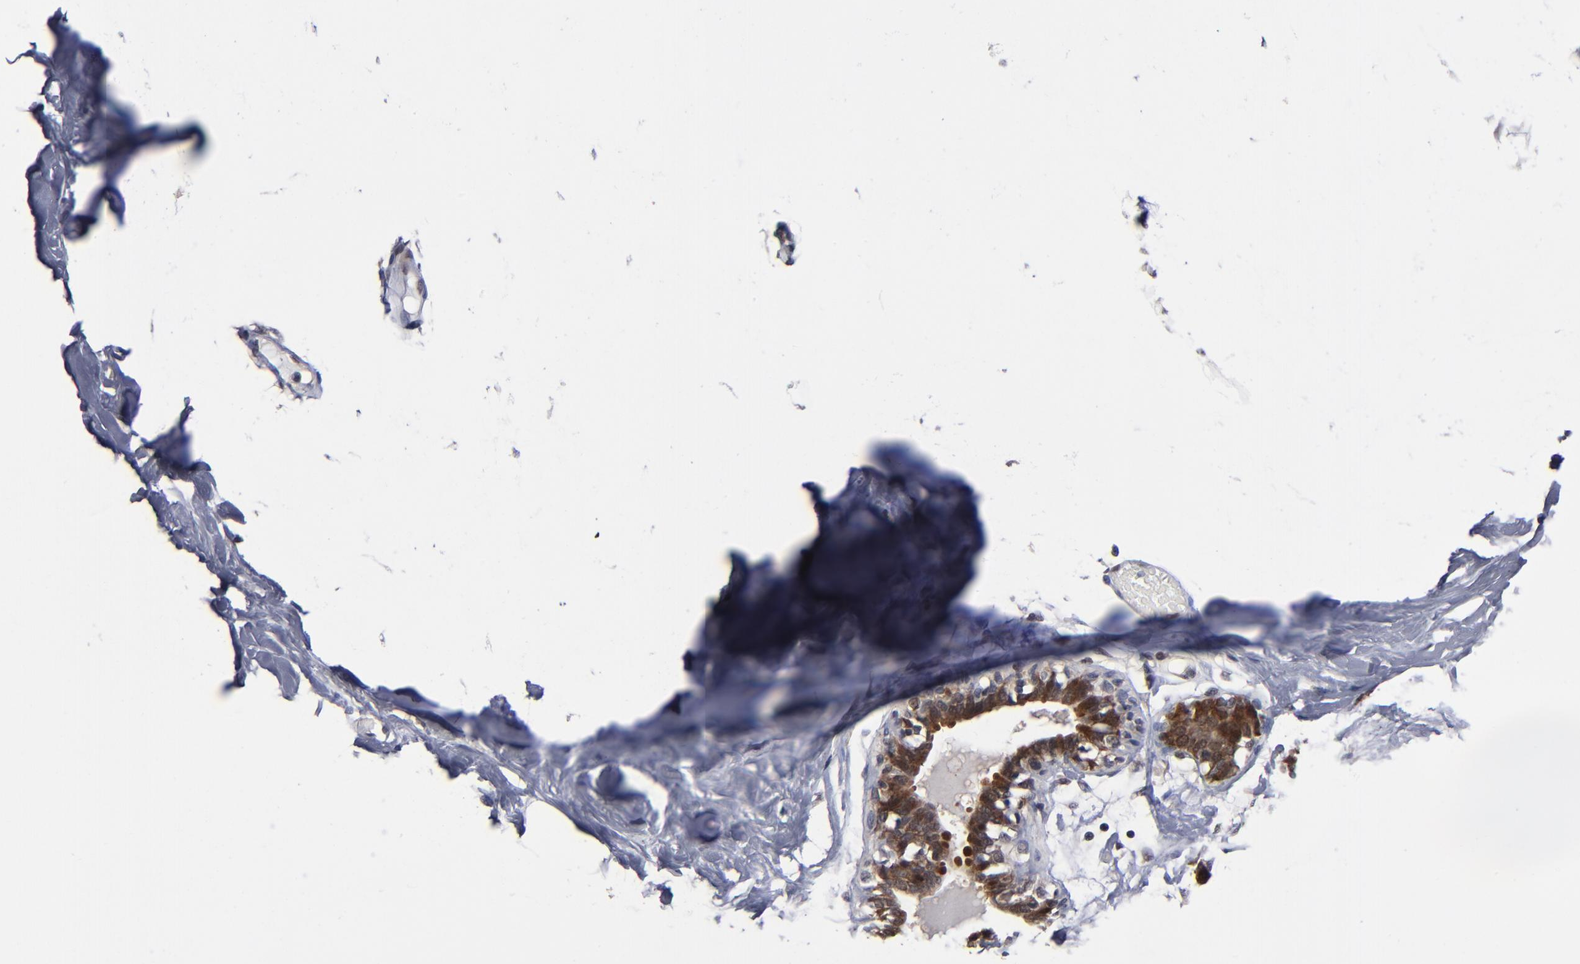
{"staining": {"intensity": "negative", "quantity": "none", "location": "none"}, "tissue": "breast", "cell_type": "Adipocytes", "image_type": "normal", "snomed": [{"axis": "morphology", "description": "Normal tissue, NOS"}, {"axis": "topography", "description": "Breast"}, {"axis": "topography", "description": "Soft tissue"}], "caption": "High power microscopy histopathology image of an immunohistochemistry (IHC) photomicrograph of normal breast, revealing no significant positivity in adipocytes.", "gene": "ALG13", "patient": {"sex": "female", "age": 25}}